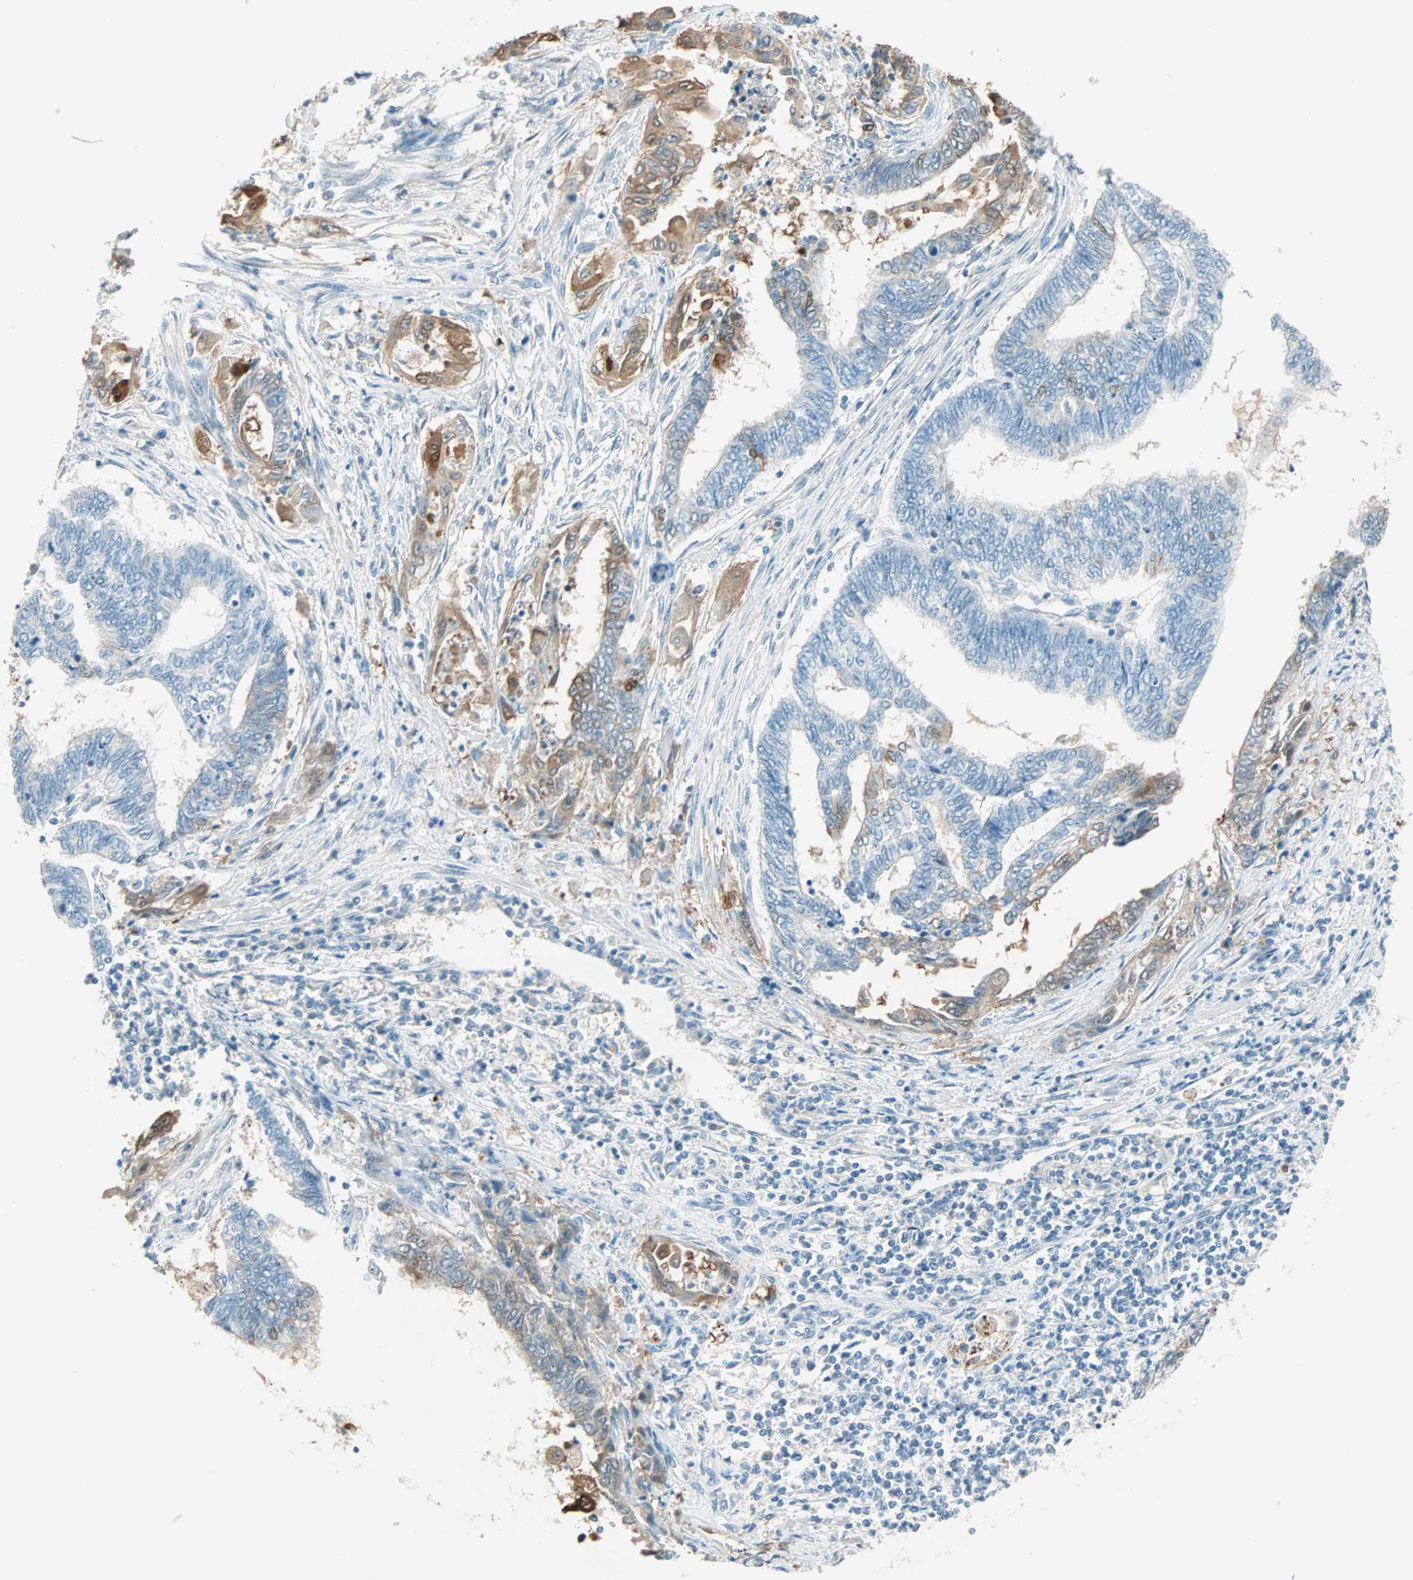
{"staining": {"intensity": "moderate", "quantity": "<25%", "location": "cytoplasmic/membranous"}, "tissue": "endometrial cancer", "cell_type": "Tumor cells", "image_type": "cancer", "snomed": [{"axis": "morphology", "description": "Adenocarcinoma, NOS"}, {"axis": "topography", "description": "Uterus"}, {"axis": "topography", "description": "Endometrium"}], "caption": "Protein expression analysis of endometrial cancer (adenocarcinoma) displays moderate cytoplasmic/membranous expression in approximately <25% of tumor cells.", "gene": "S100A1", "patient": {"sex": "female", "age": 70}}